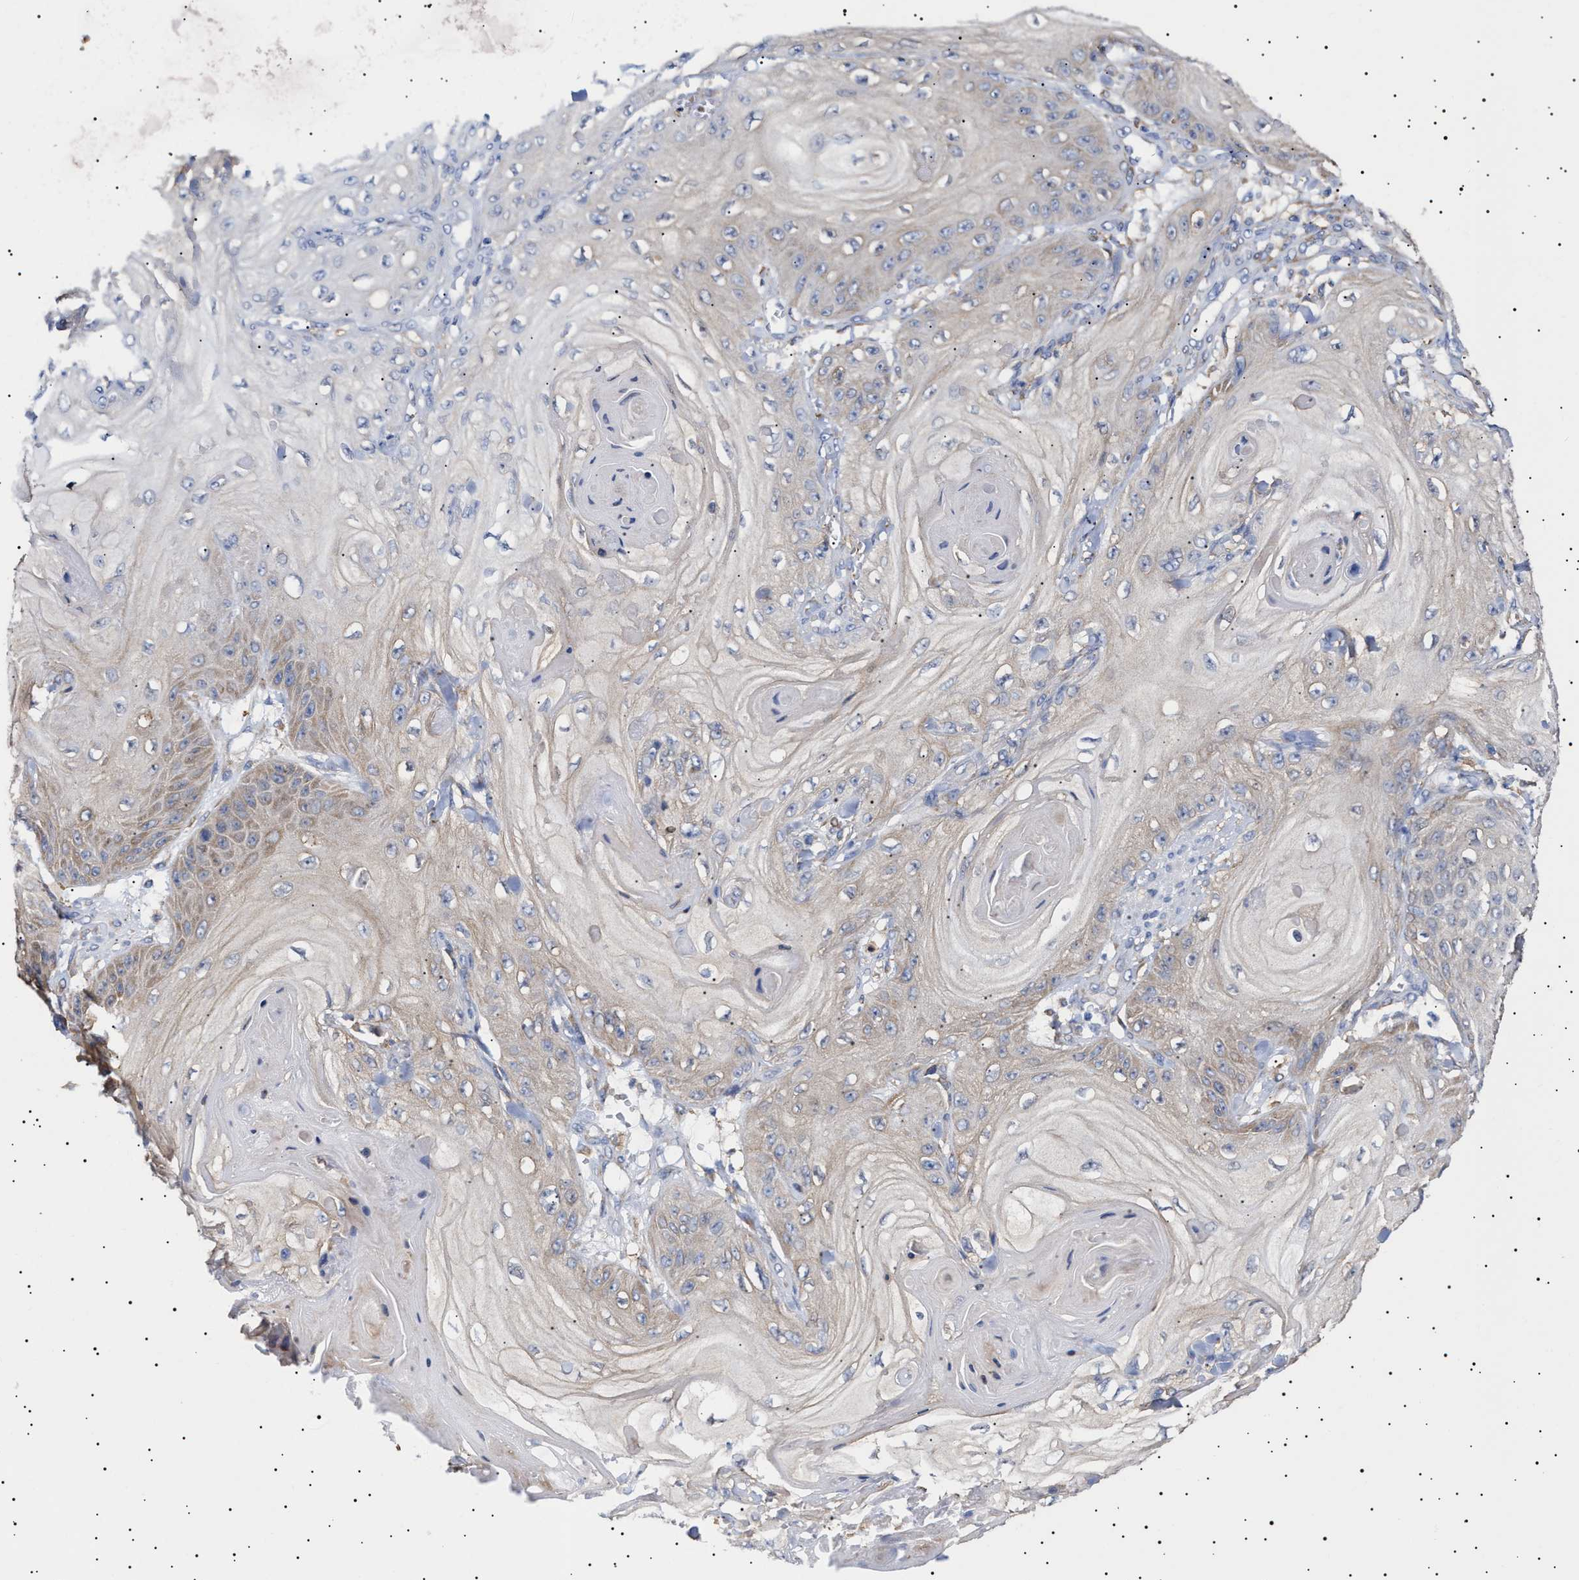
{"staining": {"intensity": "weak", "quantity": "25%-75%", "location": "cytoplasmic/membranous"}, "tissue": "skin cancer", "cell_type": "Tumor cells", "image_type": "cancer", "snomed": [{"axis": "morphology", "description": "Squamous cell carcinoma, NOS"}, {"axis": "topography", "description": "Skin"}], "caption": "A brown stain highlights weak cytoplasmic/membranous staining of a protein in human squamous cell carcinoma (skin) tumor cells. The protein of interest is shown in brown color, while the nuclei are stained blue.", "gene": "ERCC6L2", "patient": {"sex": "male", "age": 74}}